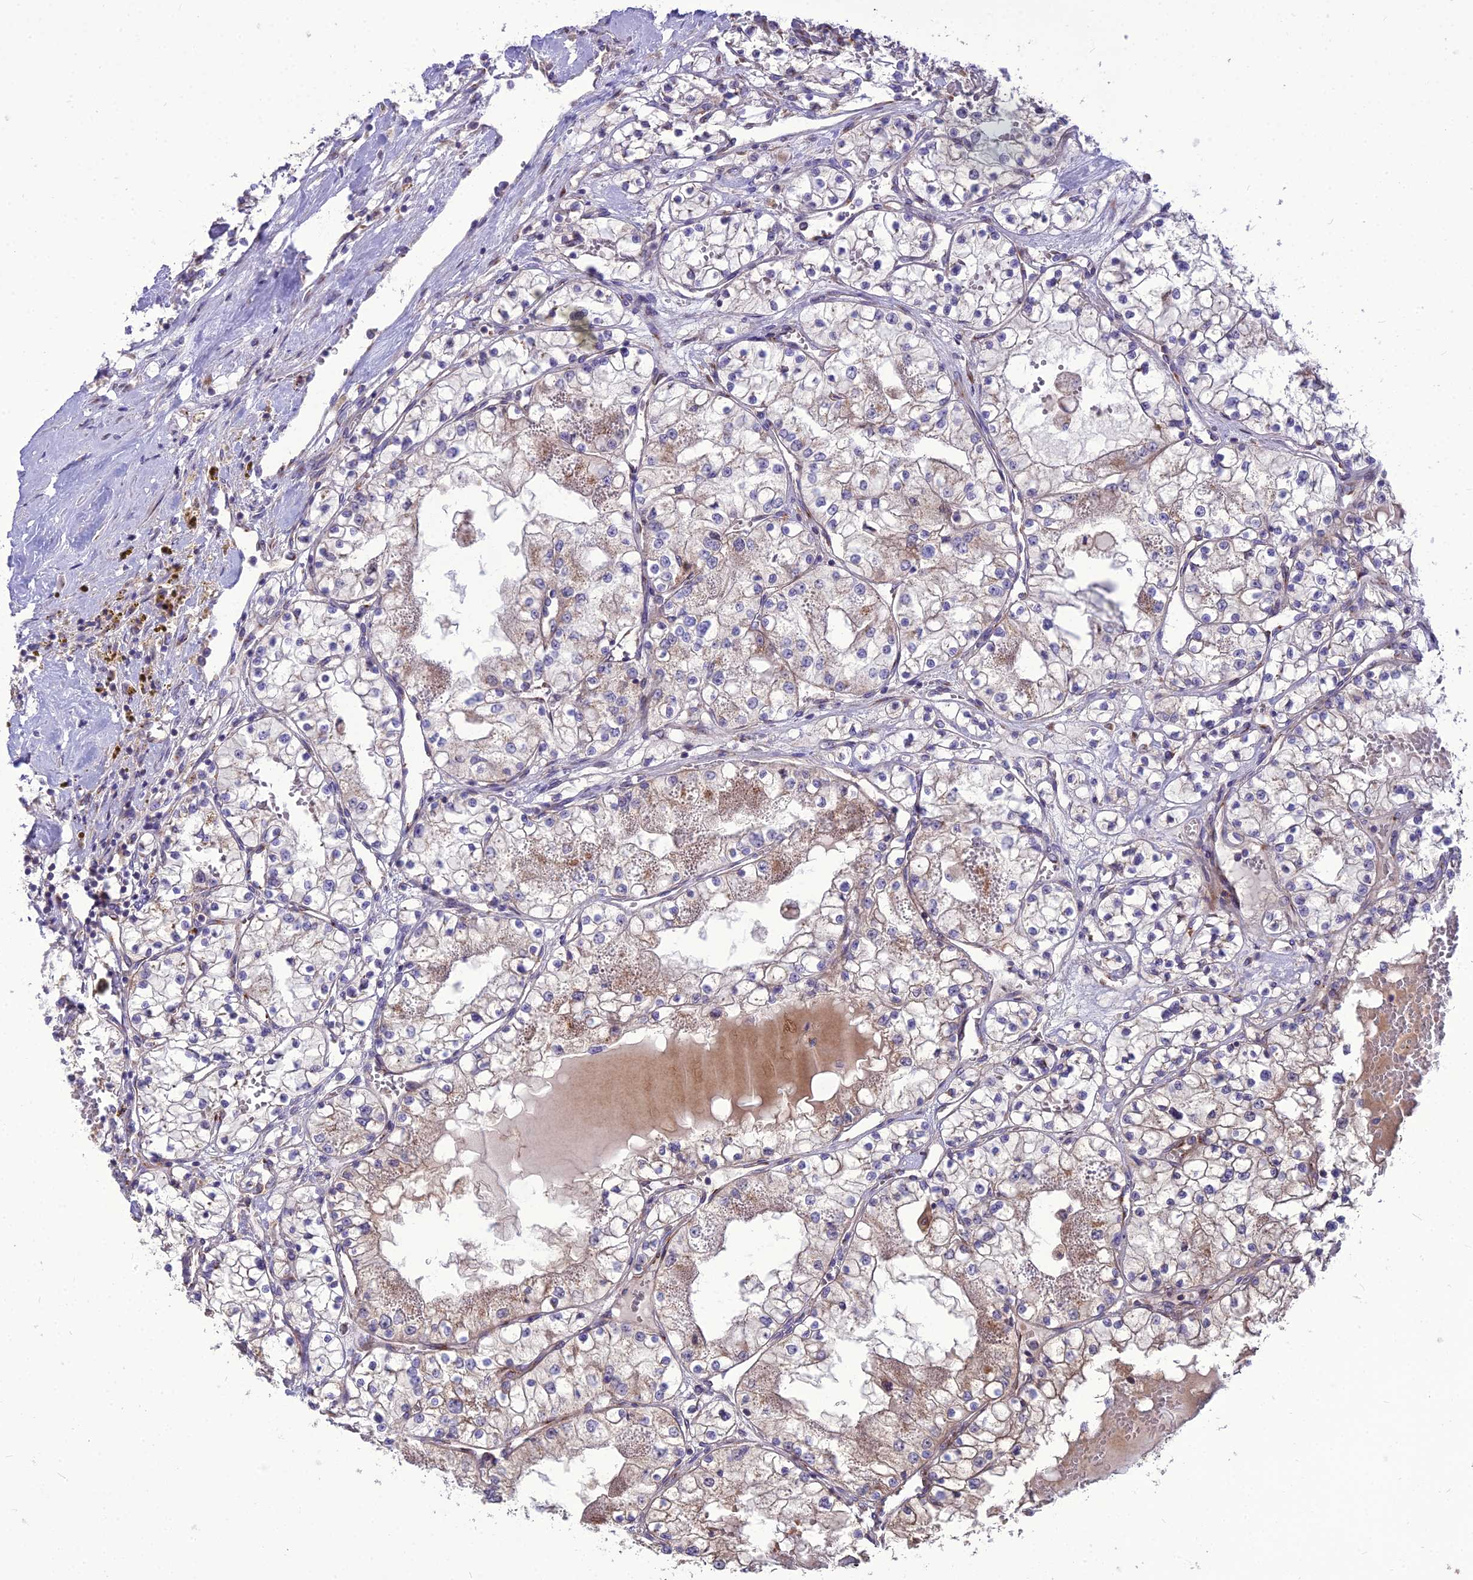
{"staining": {"intensity": "negative", "quantity": "none", "location": "none"}, "tissue": "renal cancer", "cell_type": "Tumor cells", "image_type": "cancer", "snomed": [{"axis": "morphology", "description": "Normal tissue, NOS"}, {"axis": "morphology", "description": "Adenocarcinoma, NOS"}, {"axis": "topography", "description": "Kidney"}], "caption": "An image of renal cancer (adenocarcinoma) stained for a protein exhibits no brown staining in tumor cells. Nuclei are stained in blue.", "gene": "SPRYD7", "patient": {"sex": "male", "age": 68}}